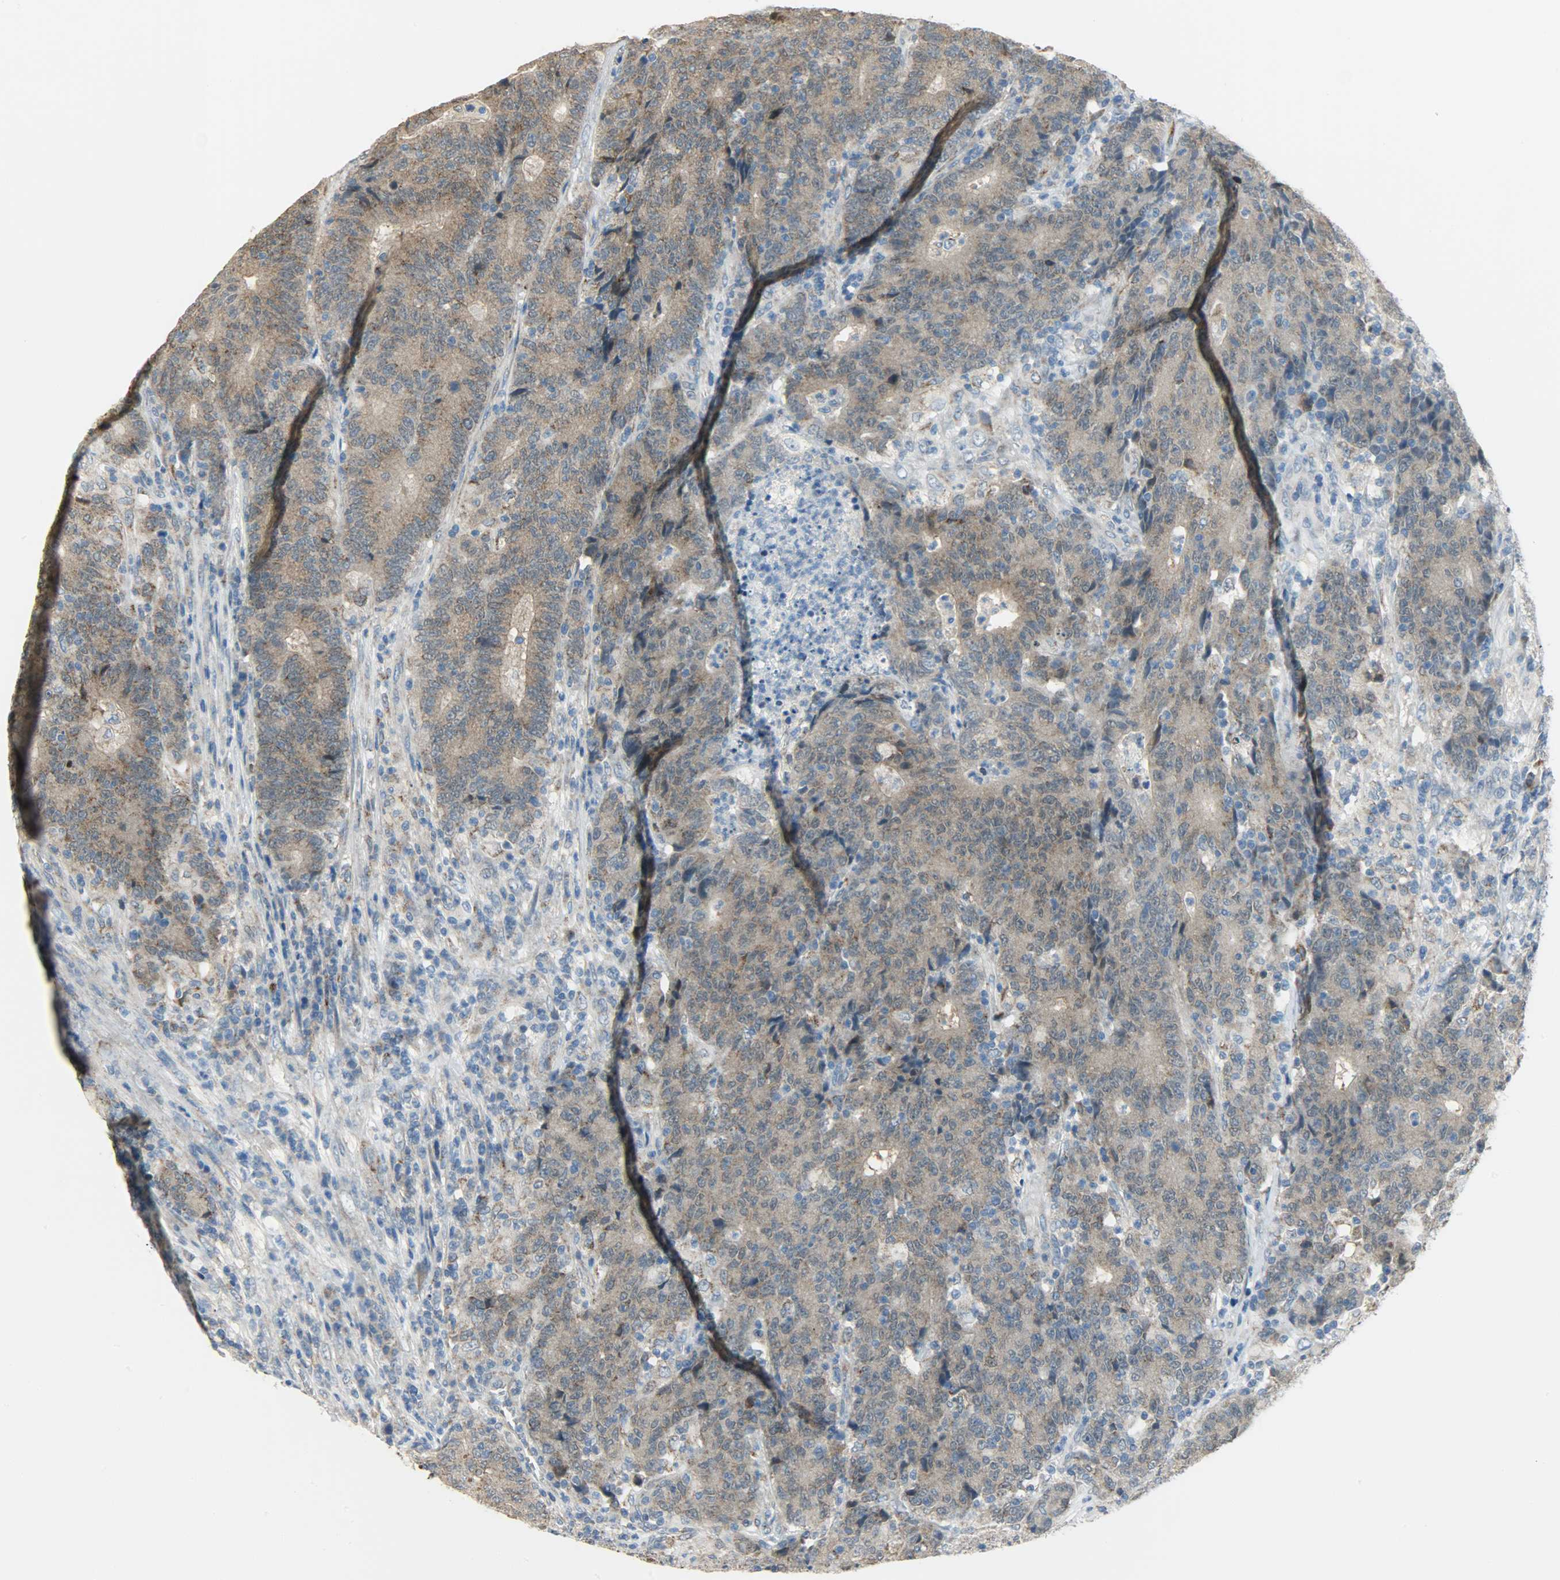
{"staining": {"intensity": "moderate", "quantity": ">75%", "location": "cytoplasmic/membranous"}, "tissue": "colorectal cancer", "cell_type": "Tumor cells", "image_type": "cancer", "snomed": [{"axis": "morphology", "description": "Normal tissue, NOS"}, {"axis": "morphology", "description": "Adenocarcinoma, NOS"}, {"axis": "topography", "description": "Colon"}], "caption": "Moderate cytoplasmic/membranous expression for a protein is appreciated in about >75% of tumor cells of adenocarcinoma (colorectal) using IHC.", "gene": "PPP1R1B", "patient": {"sex": "female", "age": 75}}